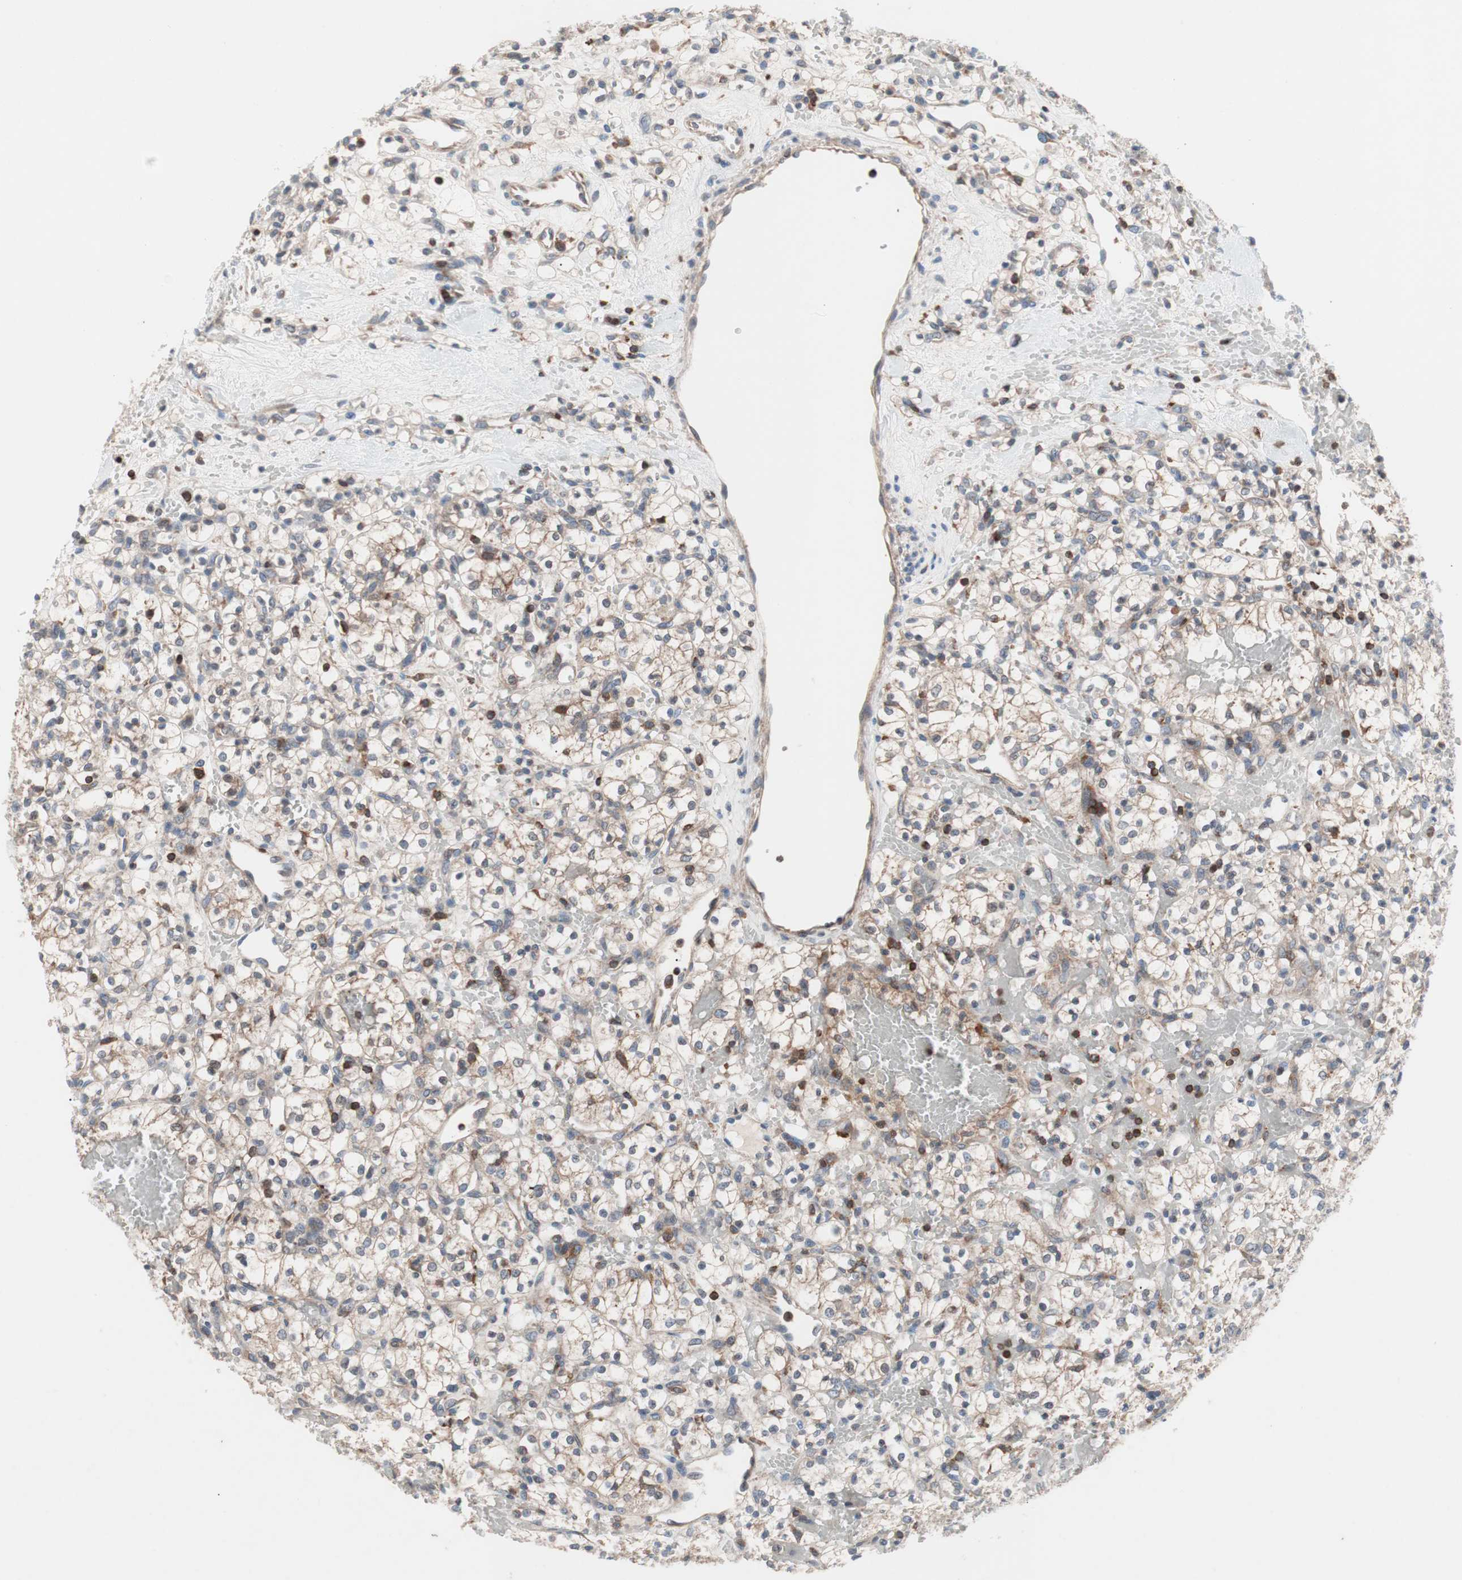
{"staining": {"intensity": "weak", "quantity": ">75%", "location": "cytoplasmic/membranous"}, "tissue": "renal cancer", "cell_type": "Tumor cells", "image_type": "cancer", "snomed": [{"axis": "morphology", "description": "Adenocarcinoma, NOS"}, {"axis": "topography", "description": "Kidney"}], "caption": "This micrograph demonstrates IHC staining of renal cancer, with low weak cytoplasmic/membranous expression in approximately >75% of tumor cells.", "gene": "PIK3R1", "patient": {"sex": "female", "age": 60}}